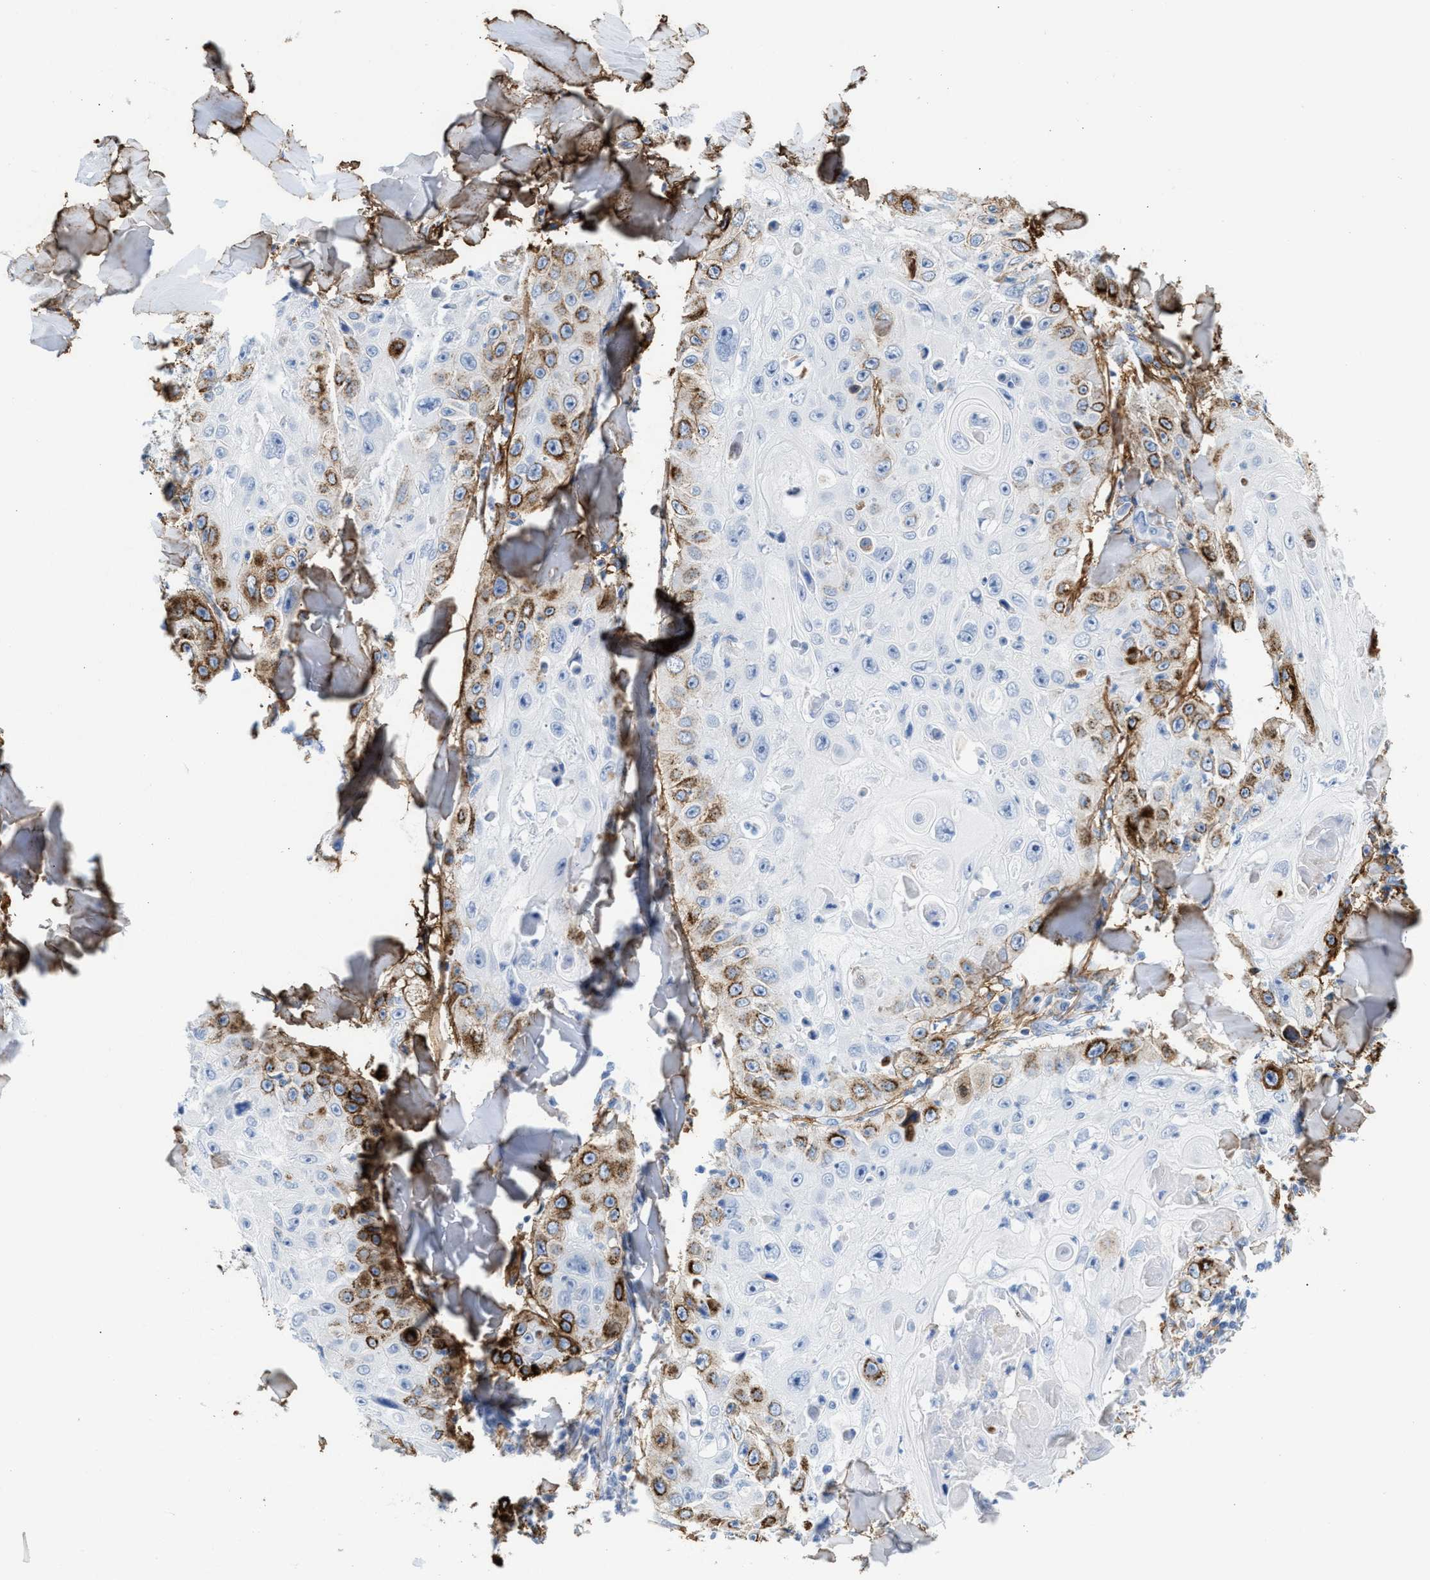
{"staining": {"intensity": "moderate", "quantity": "<25%", "location": "cytoplasmic/membranous"}, "tissue": "skin cancer", "cell_type": "Tumor cells", "image_type": "cancer", "snomed": [{"axis": "morphology", "description": "Squamous cell carcinoma, NOS"}, {"axis": "topography", "description": "Skin"}], "caption": "The histopathology image shows a brown stain indicating the presence of a protein in the cytoplasmic/membranous of tumor cells in skin squamous cell carcinoma.", "gene": "TNR", "patient": {"sex": "male", "age": 86}}